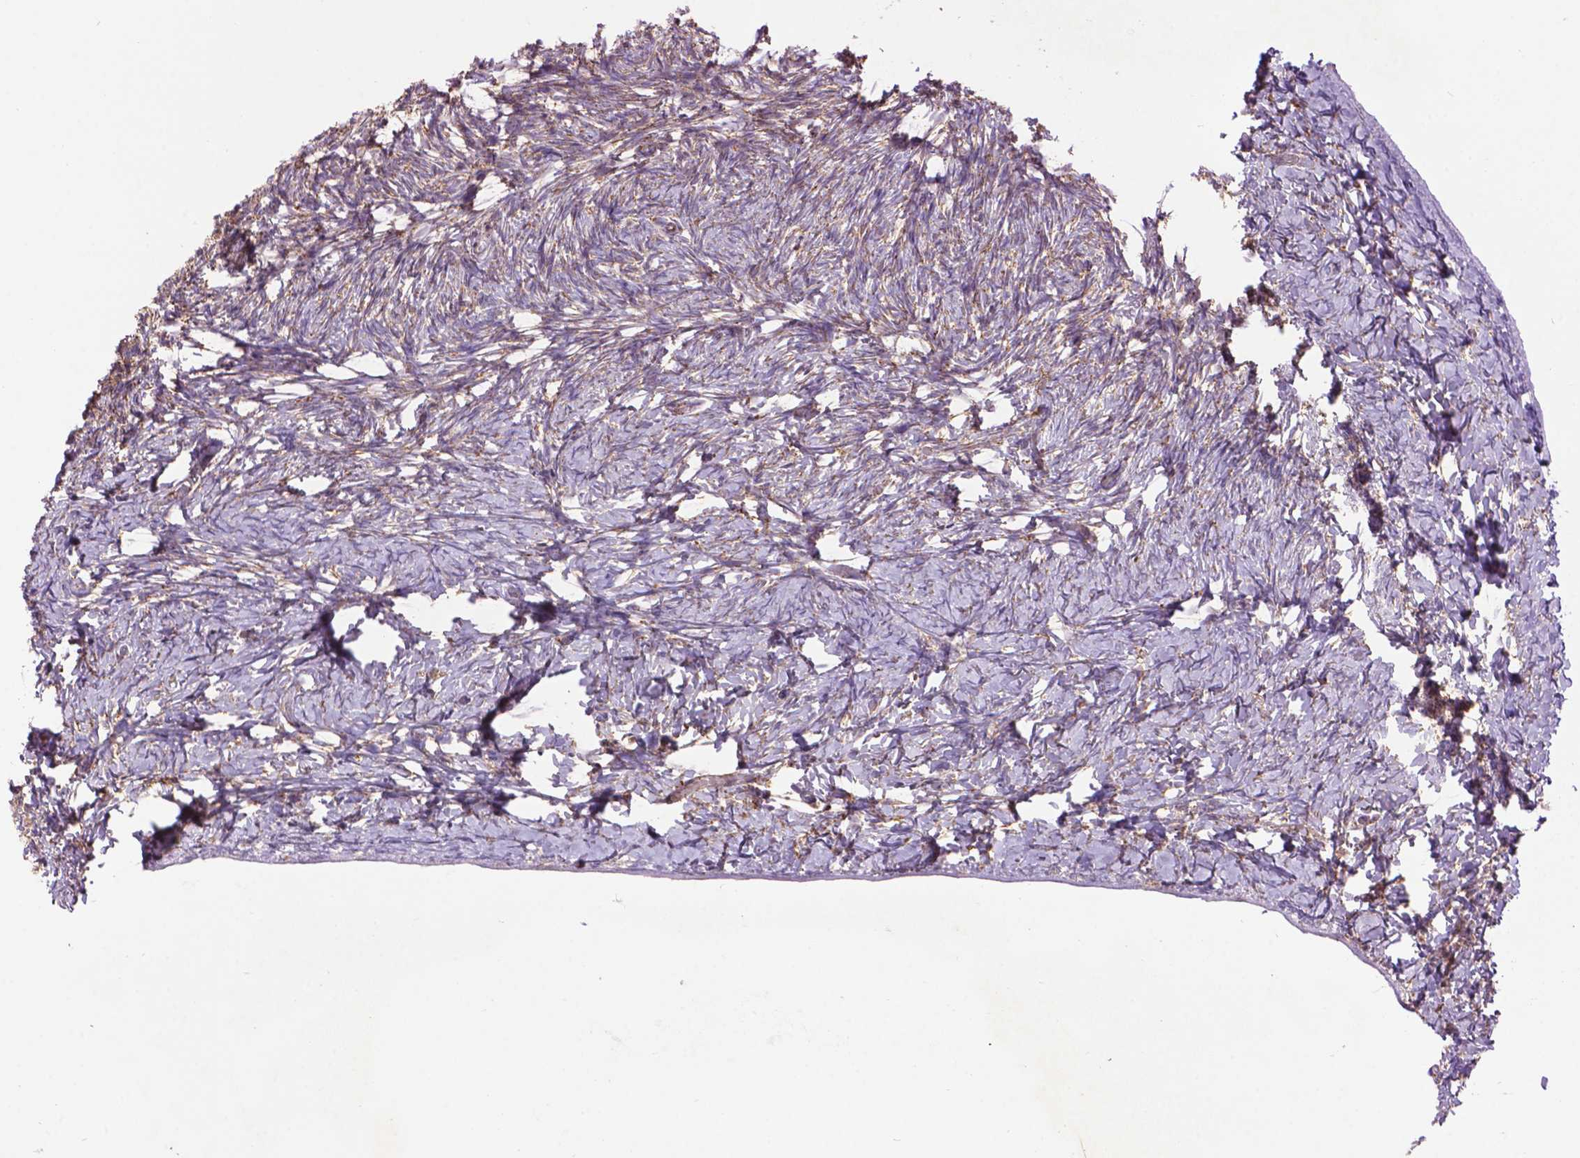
{"staining": {"intensity": "strong", "quantity": ">75%", "location": "cytoplasmic/membranous"}, "tissue": "ovary", "cell_type": "Follicle cells", "image_type": "normal", "snomed": [{"axis": "morphology", "description": "Normal tissue, NOS"}, {"axis": "topography", "description": "Ovary"}], "caption": "Immunohistochemistry of unremarkable ovary shows high levels of strong cytoplasmic/membranous positivity in about >75% of follicle cells. The staining was performed using DAB (3,3'-diaminobenzidine) to visualize the protein expression in brown, while the nuclei were stained in blue with hematoxylin (Magnification: 20x).", "gene": "PYCR3", "patient": {"sex": "female", "age": 39}}